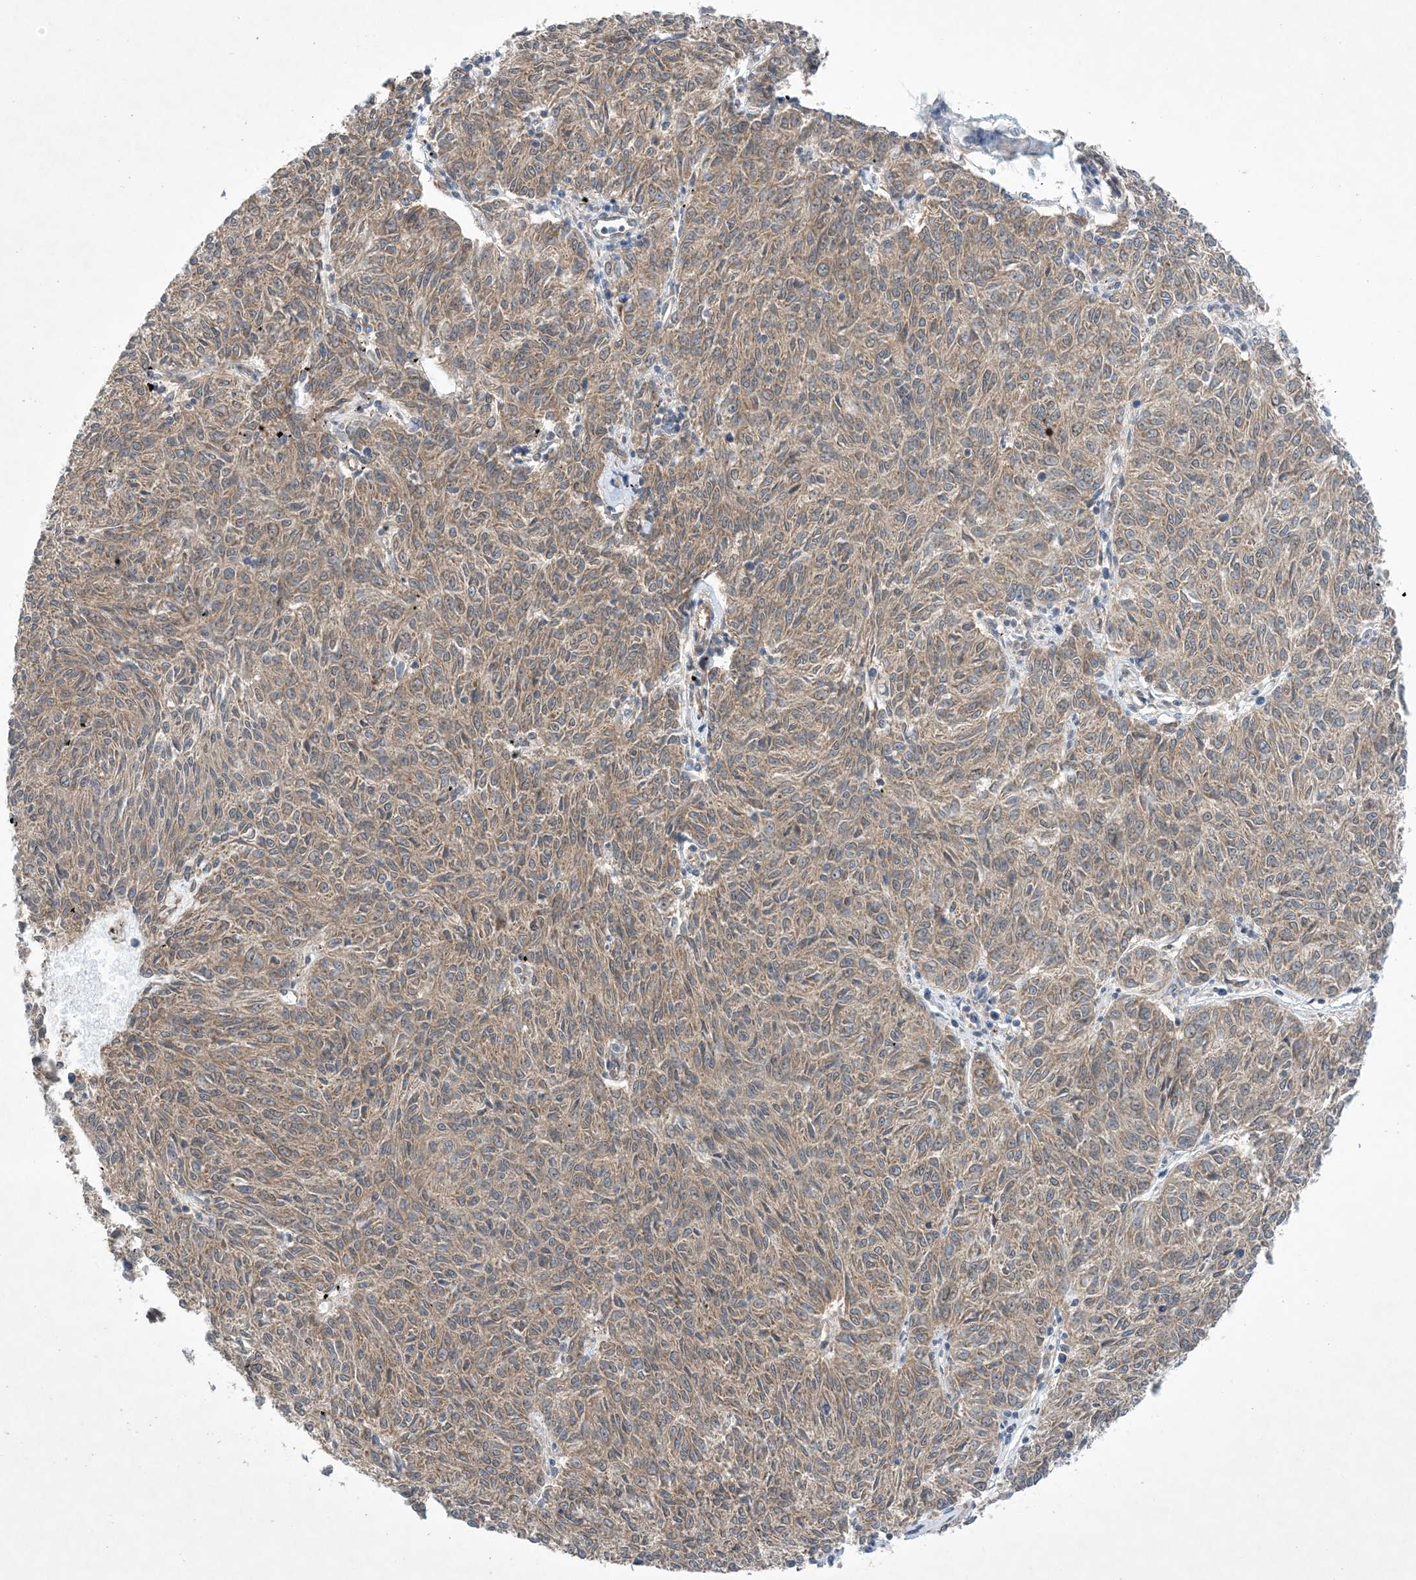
{"staining": {"intensity": "moderate", "quantity": ">75%", "location": "cytoplasmic/membranous"}, "tissue": "melanoma", "cell_type": "Tumor cells", "image_type": "cancer", "snomed": [{"axis": "morphology", "description": "Malignant melanoma, NOS"}, {"axis": "topography", "description": "Skin"}], "caption": "The micrograph reveals a brown stain indicating the presence of a protein in the cytoplasmic/membranous of tumor cells in melanoma. (IHC, brightfield microscopy, high magnification).", "gene": "EHBP1", "patient": {"sex": "female", "age": 72}}